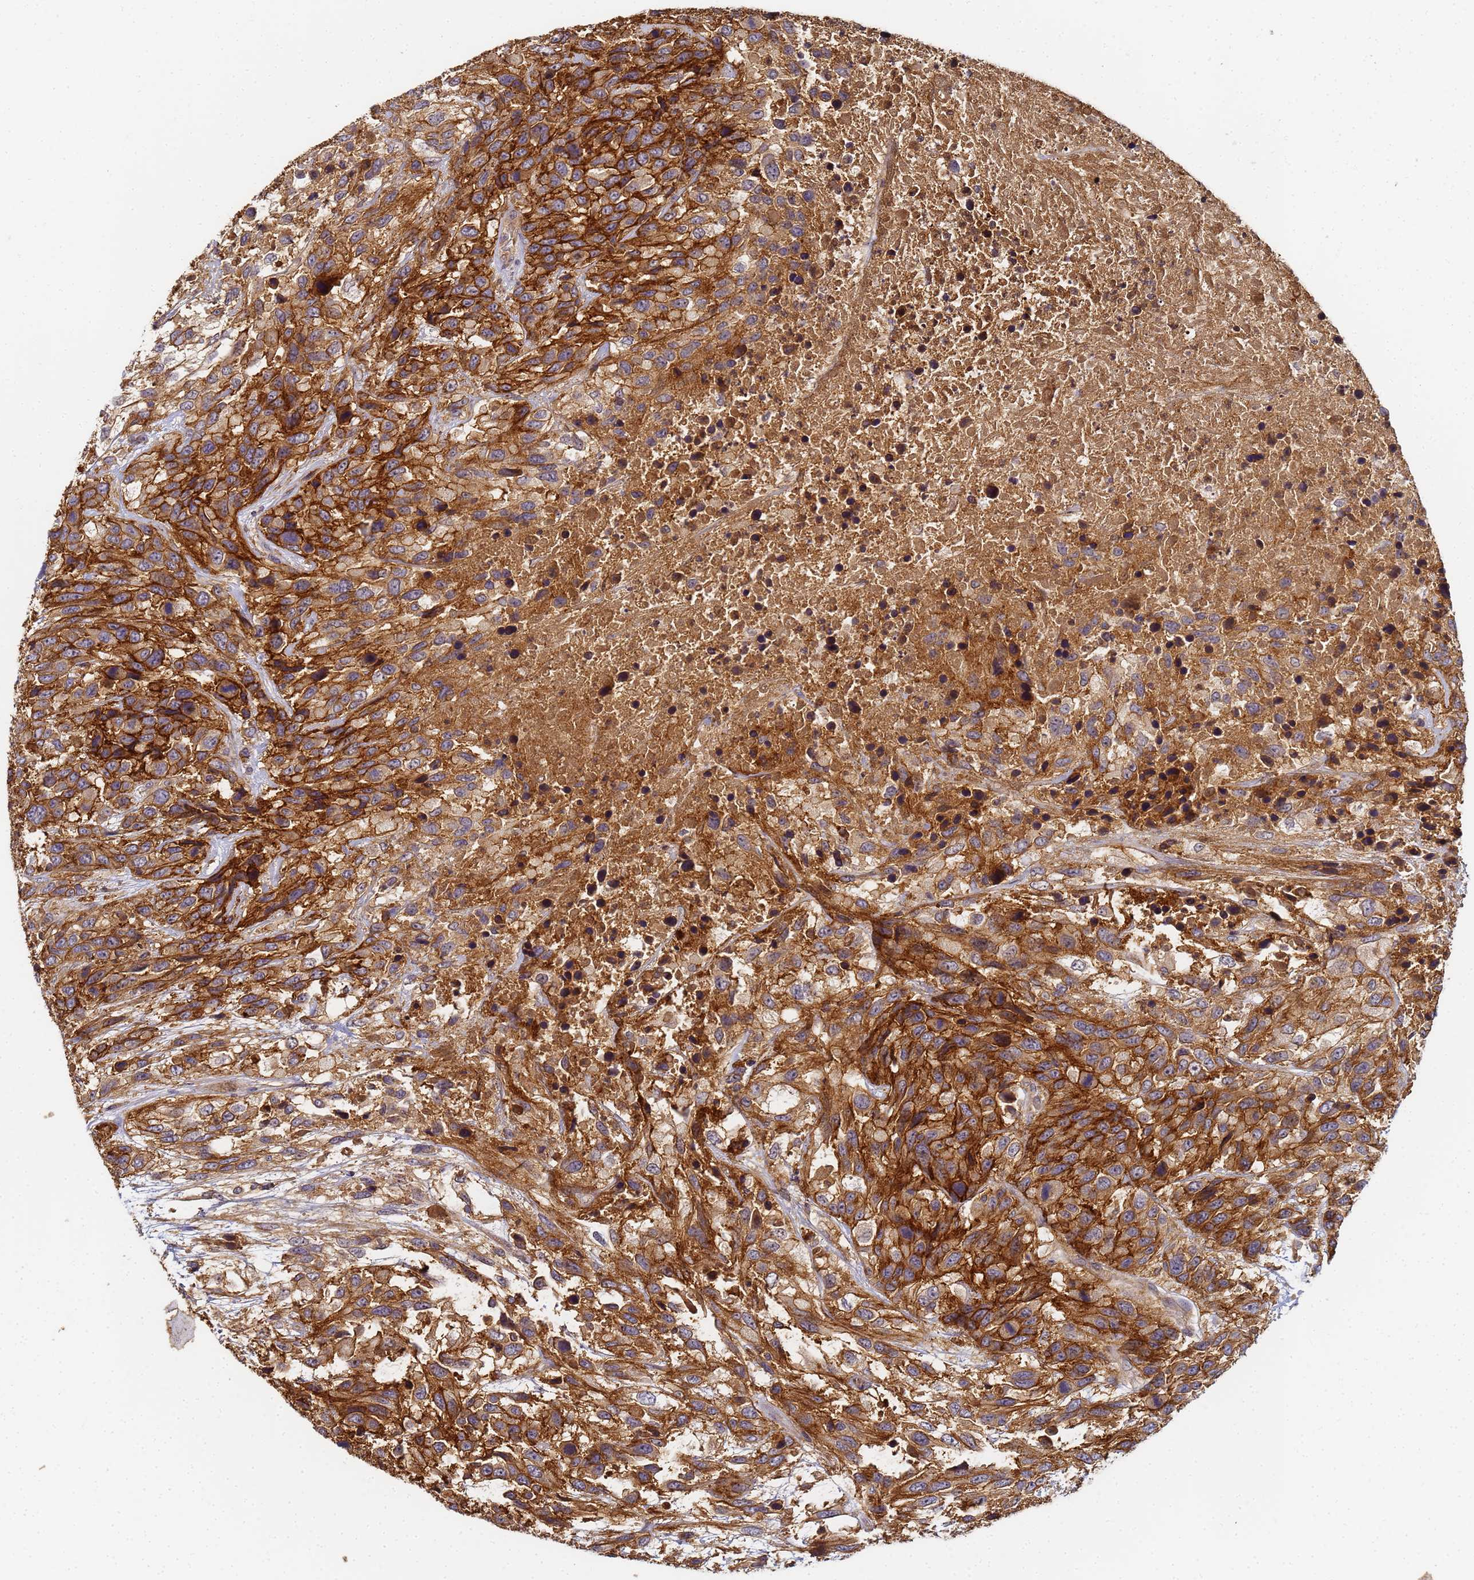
{"staining": {"intensity": "moderate", "quantity": ">75%", "location": "cytoplasmic/membranous"}, "tissue": "urothelial cancer", "cell_type": "Tumor cells", "image_type": "cancer", "snomed": [{"axis": "morphology", "description": "Urothelial carcinoma, High grade"}, {"axis": "topography", "description": "Urinary bladder"}], "caption": "Immunohistochemical staining of human urothelial carcinoma (high-grade) shows medium levels of moderate cytoplasmic/membranous staining in about >75% of tumor cells.", "gene": "LRRC69", "patient": {"sex": "female", "age": 70}}